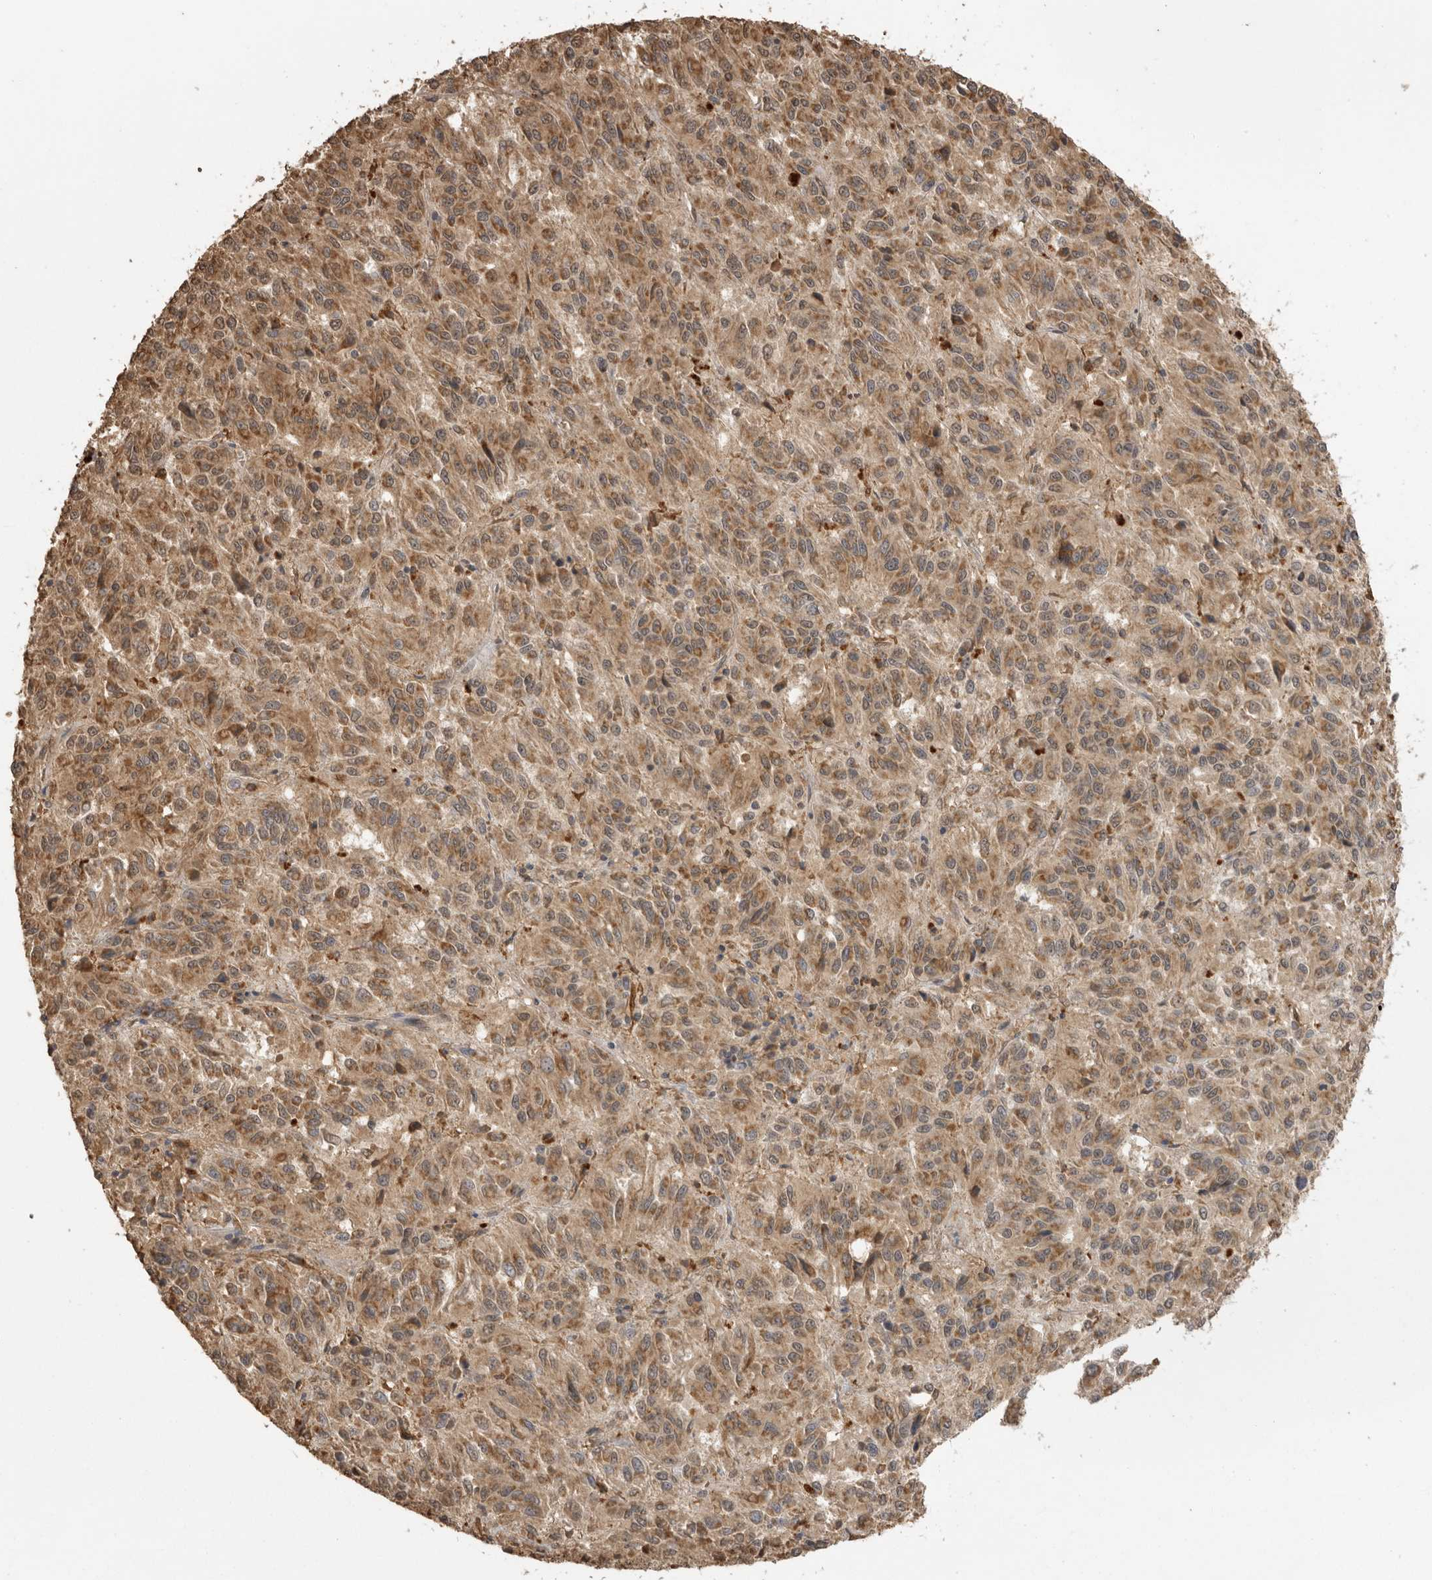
{"staining": {"intensity": "moderate", "quantity": ">75%", "location": "cytoplasmic/membranous"}, "tissue": "melanoma", "cell_type": "Tumor cells", "image_type": "cancer", "snomed": [{"axis": "morphology", "description": "Malignant melanoma, Metastatic site"}, {"axis": "topography", "description": "Lung"}], "caption": "Approximately >75% of tumor cells in human melanoma reveal moderate cytoplasmic/membranous protein expression as visualized by brown immunohistochemical staining.", "gene": "JAG2", "patient": {"sex": "male", "age": 64}}